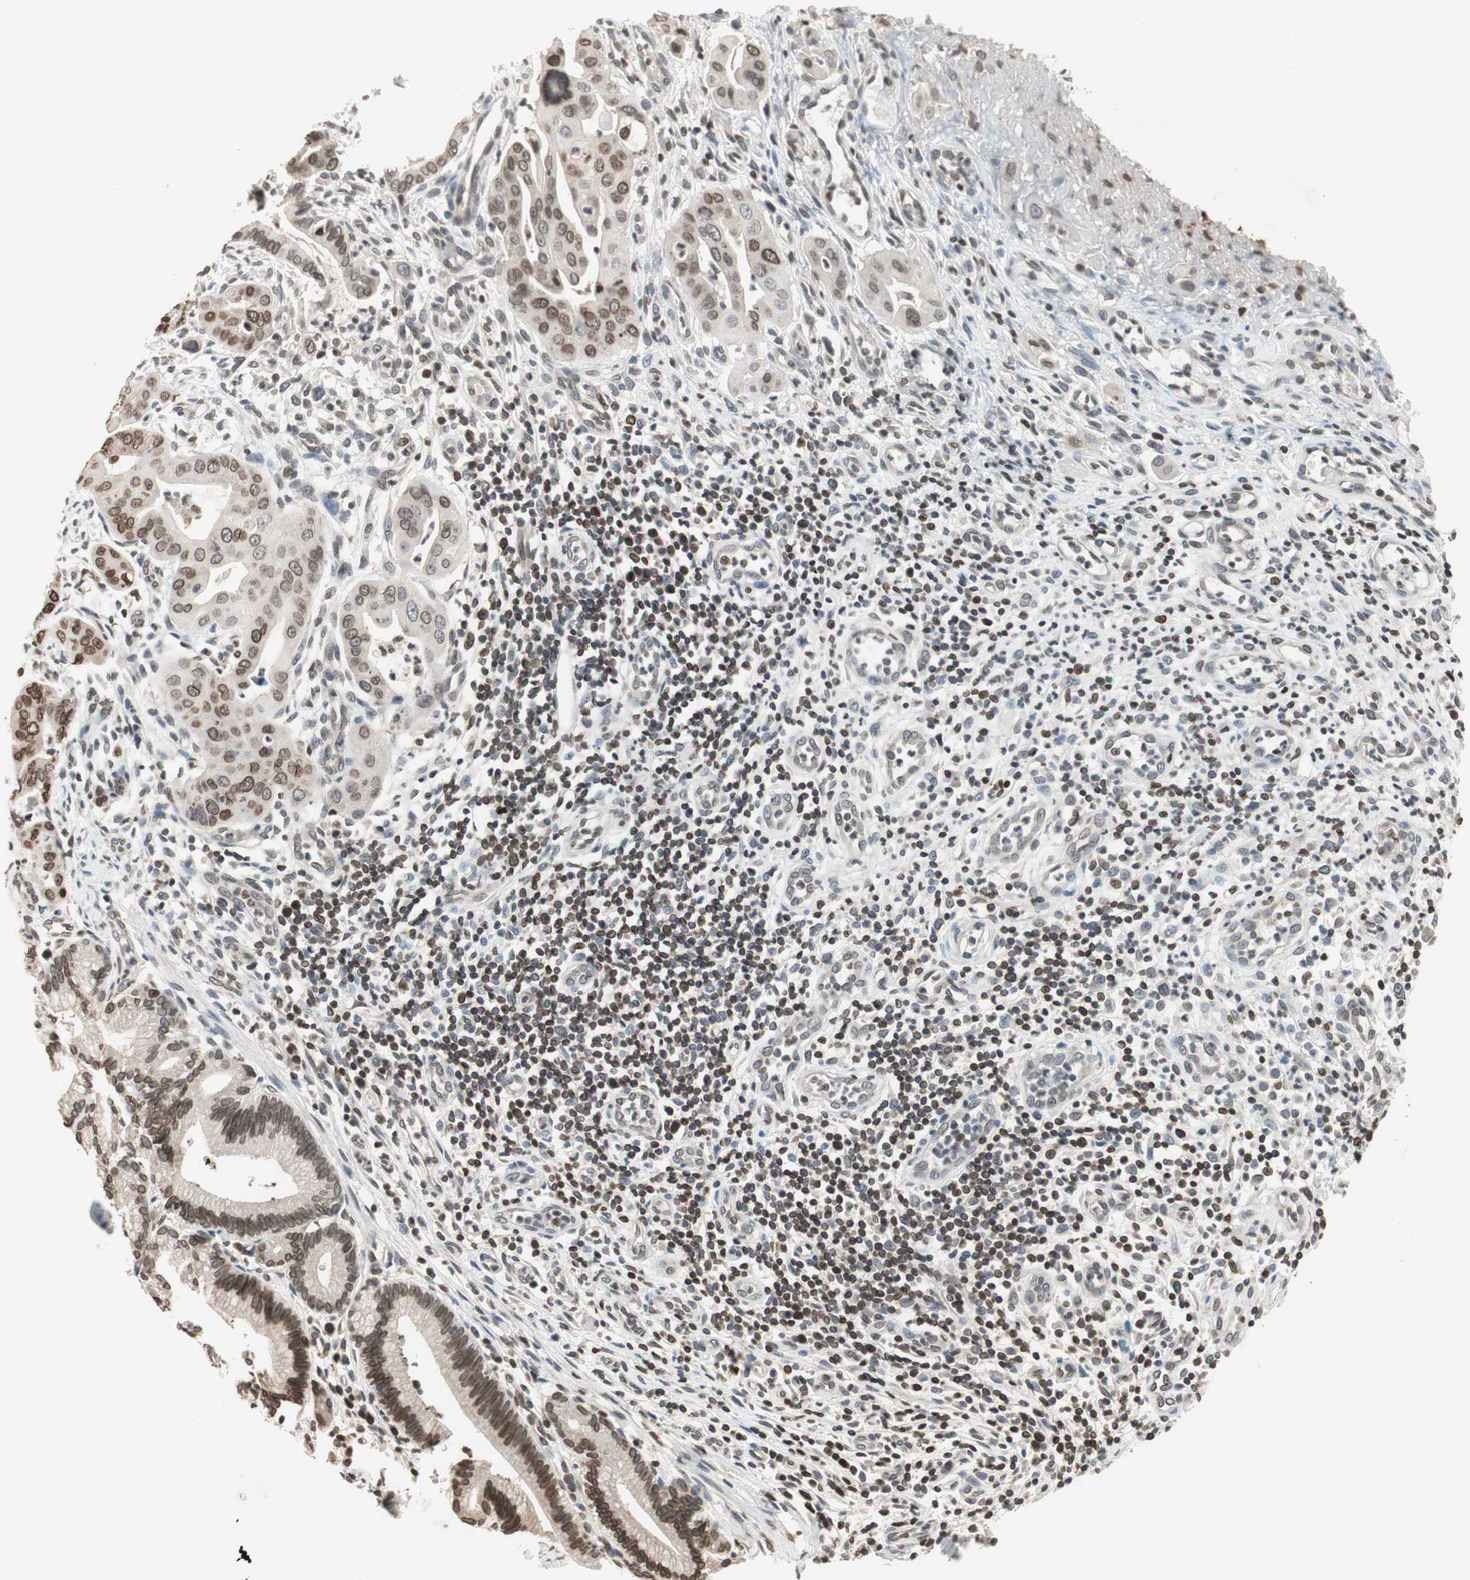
{"staining": {"intensity": "moderate", "quantity": ">75%", "location": "cytoplasmic/membranous,nuclear"}, "tissue": "pancreatic cancer", "cell_type": "Tumor cells", "image_type": "cancer", "snomed": [{"axis": "morphology", "description": "Adenocarcinoma, NOS"}, {"axis": "topography", "description": "Pancreas"}], "caption": "Protein staining of pancreatic adenocarcinoma tissue reveals moderate cytoplasmic/membranous and nuclear expression in approximately >75% of tumor cells.", "gene": "TMPO", "patient": {"sex": "female", "age": 75}}